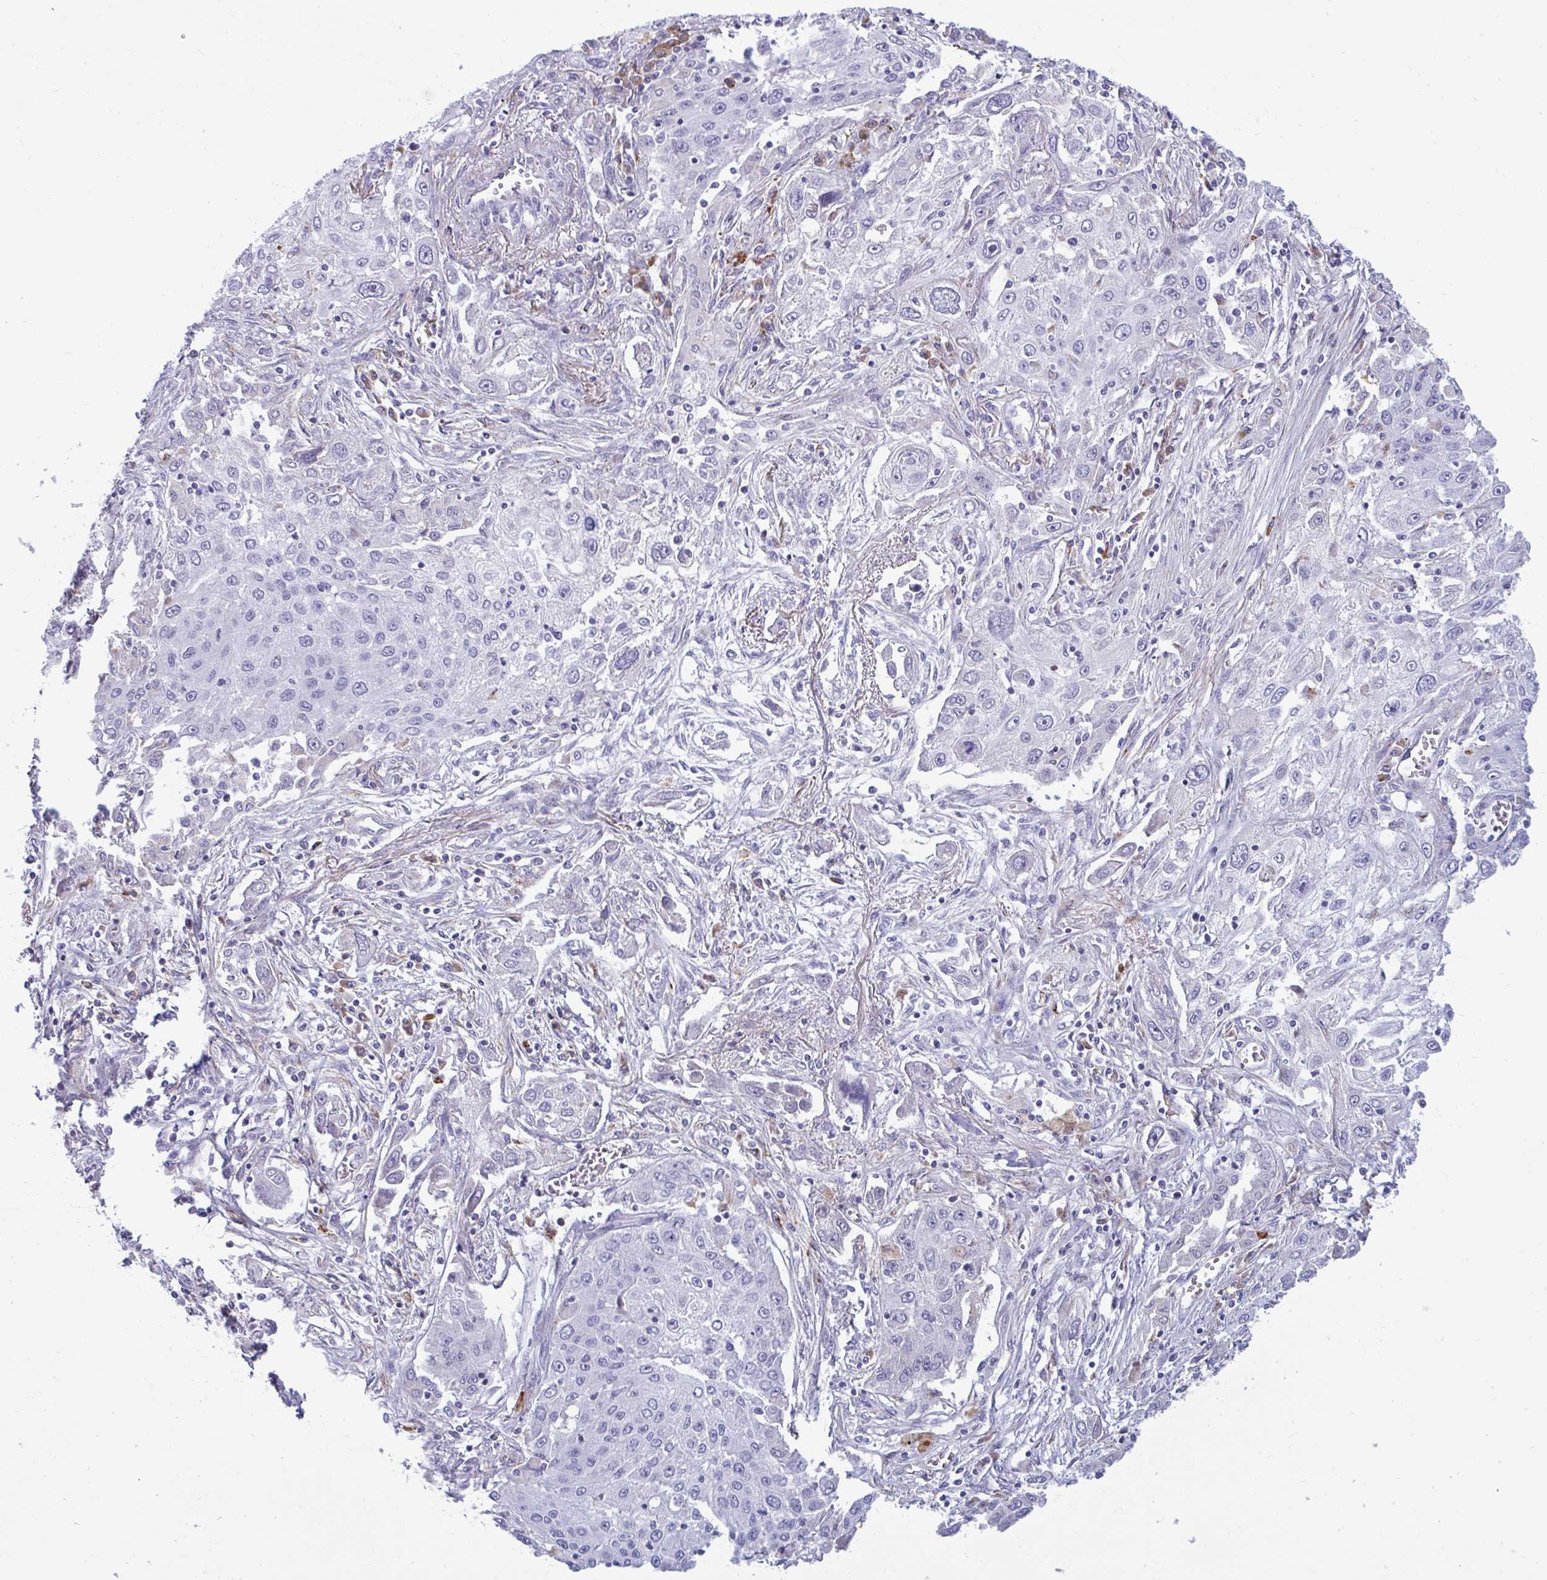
{"staining": {"intensity": "negative", "quantity": "none", "location": "none"}, "tissue": "lung cancer", "cell_type": "Tumor cells", "image_type": "cancer", "snomed": [{"axis": "morphology", "description": "Squamous cell carcinoma, NOS"}, {"axis": "topography", "description": "Lung"}], "caption": "Immunohistochemistry of squamous cell carcinoma (lung) shows no expression in tumor cells.", "gene": "FAM219B", "patient": {"sex": "female", "age": 69}}